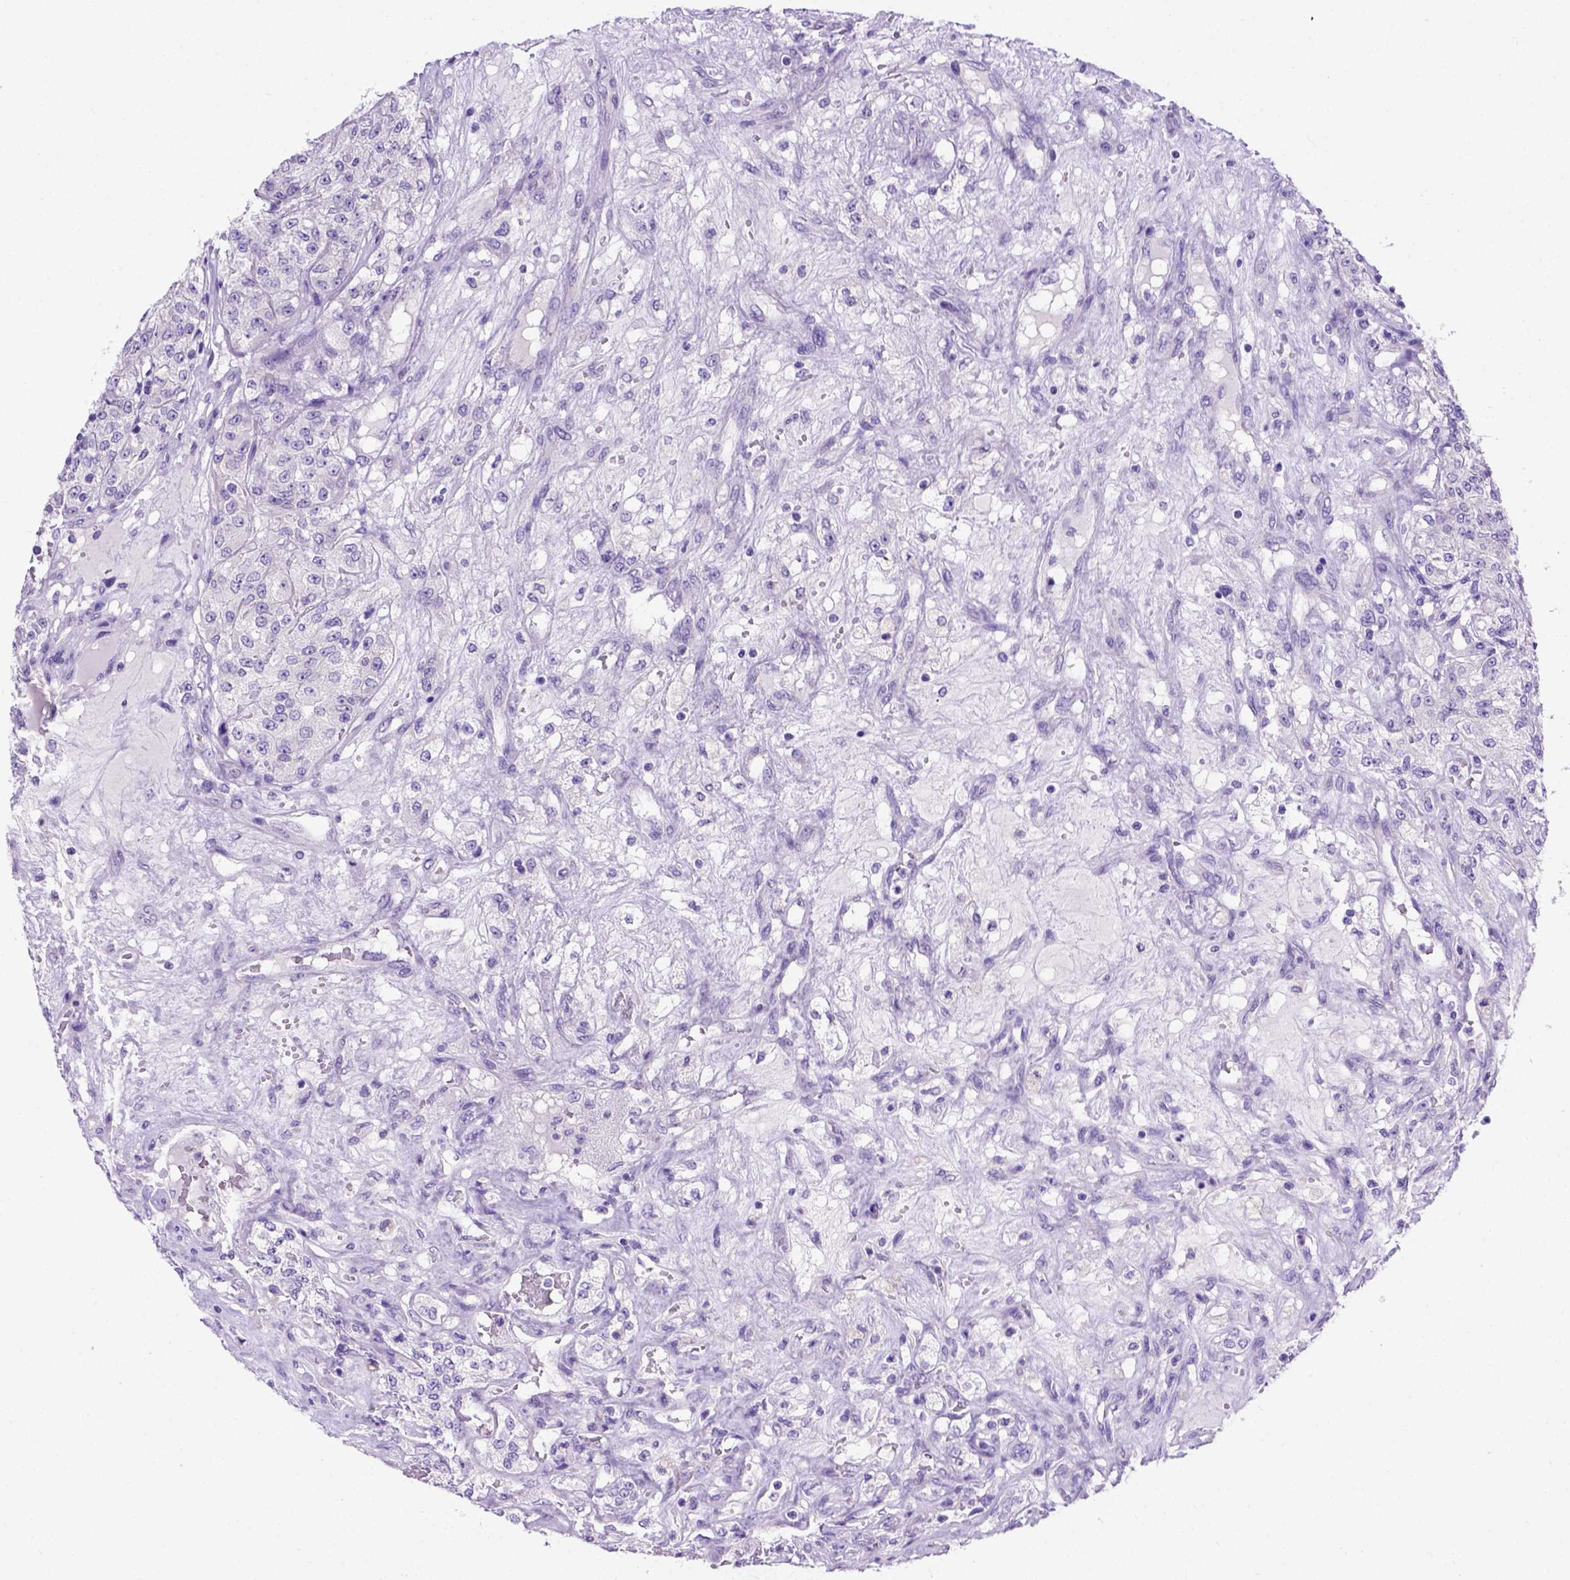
{"staining": {"intensity": "negative", "quantity": "none", "location": "none"}, "tissue": "renal cancer", "cell_type": "Tumor cells", "image_type": "cancer", "snomed": [{"axis": "morphology", "description": "Adenocarcinoma, NOS"}, {"axis": "topography", "description": "Kidney"}], "caption": "High magnification brightfield microscopy of renal adenocarcinoma stained with DAB (brown) and counterstained with hematoxylin (blue): tumor cells show no significant positivity.", "gene": "FOXI1", "patient": {"sex": "female", "age": 63}}